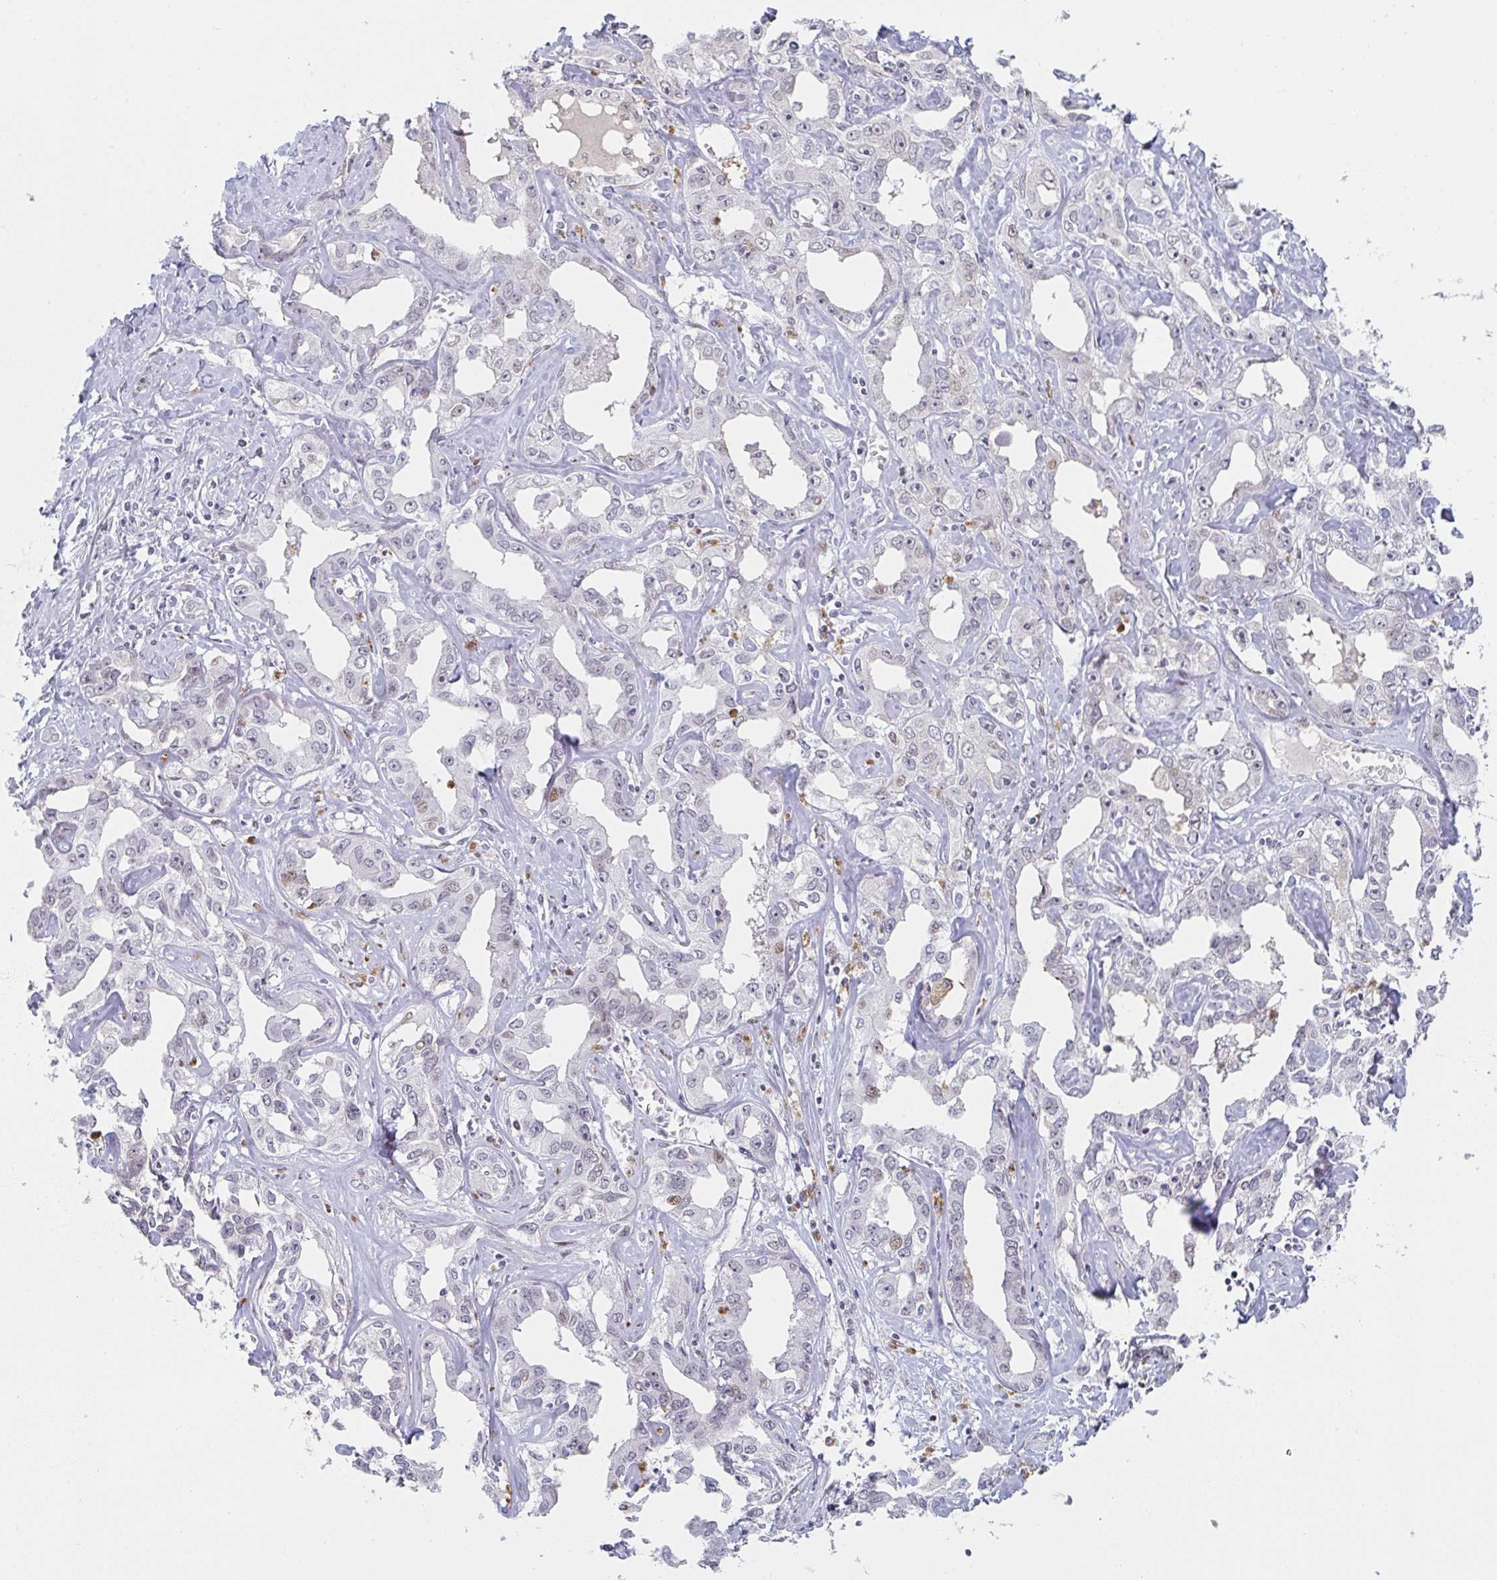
{"staining": {"intensity": "weak", "quantity": "<25%", "location": "nuclear"}, "tissue": "liver cancer", "cell_type": "Tumor cells", "image_type": "cancer", "snomed": [{"axis": "morphology", "description": "Cholangiocarcinoma"}, {"axis": "topography", "description": "Liver"}], "caption": "This is an immunohistochemistry photomicrograph of cholangiocarcinoma (liver). There is no expression in tumor cells.", "gene": "LIN54", "patient": {"sex": "male", "age": 59}}